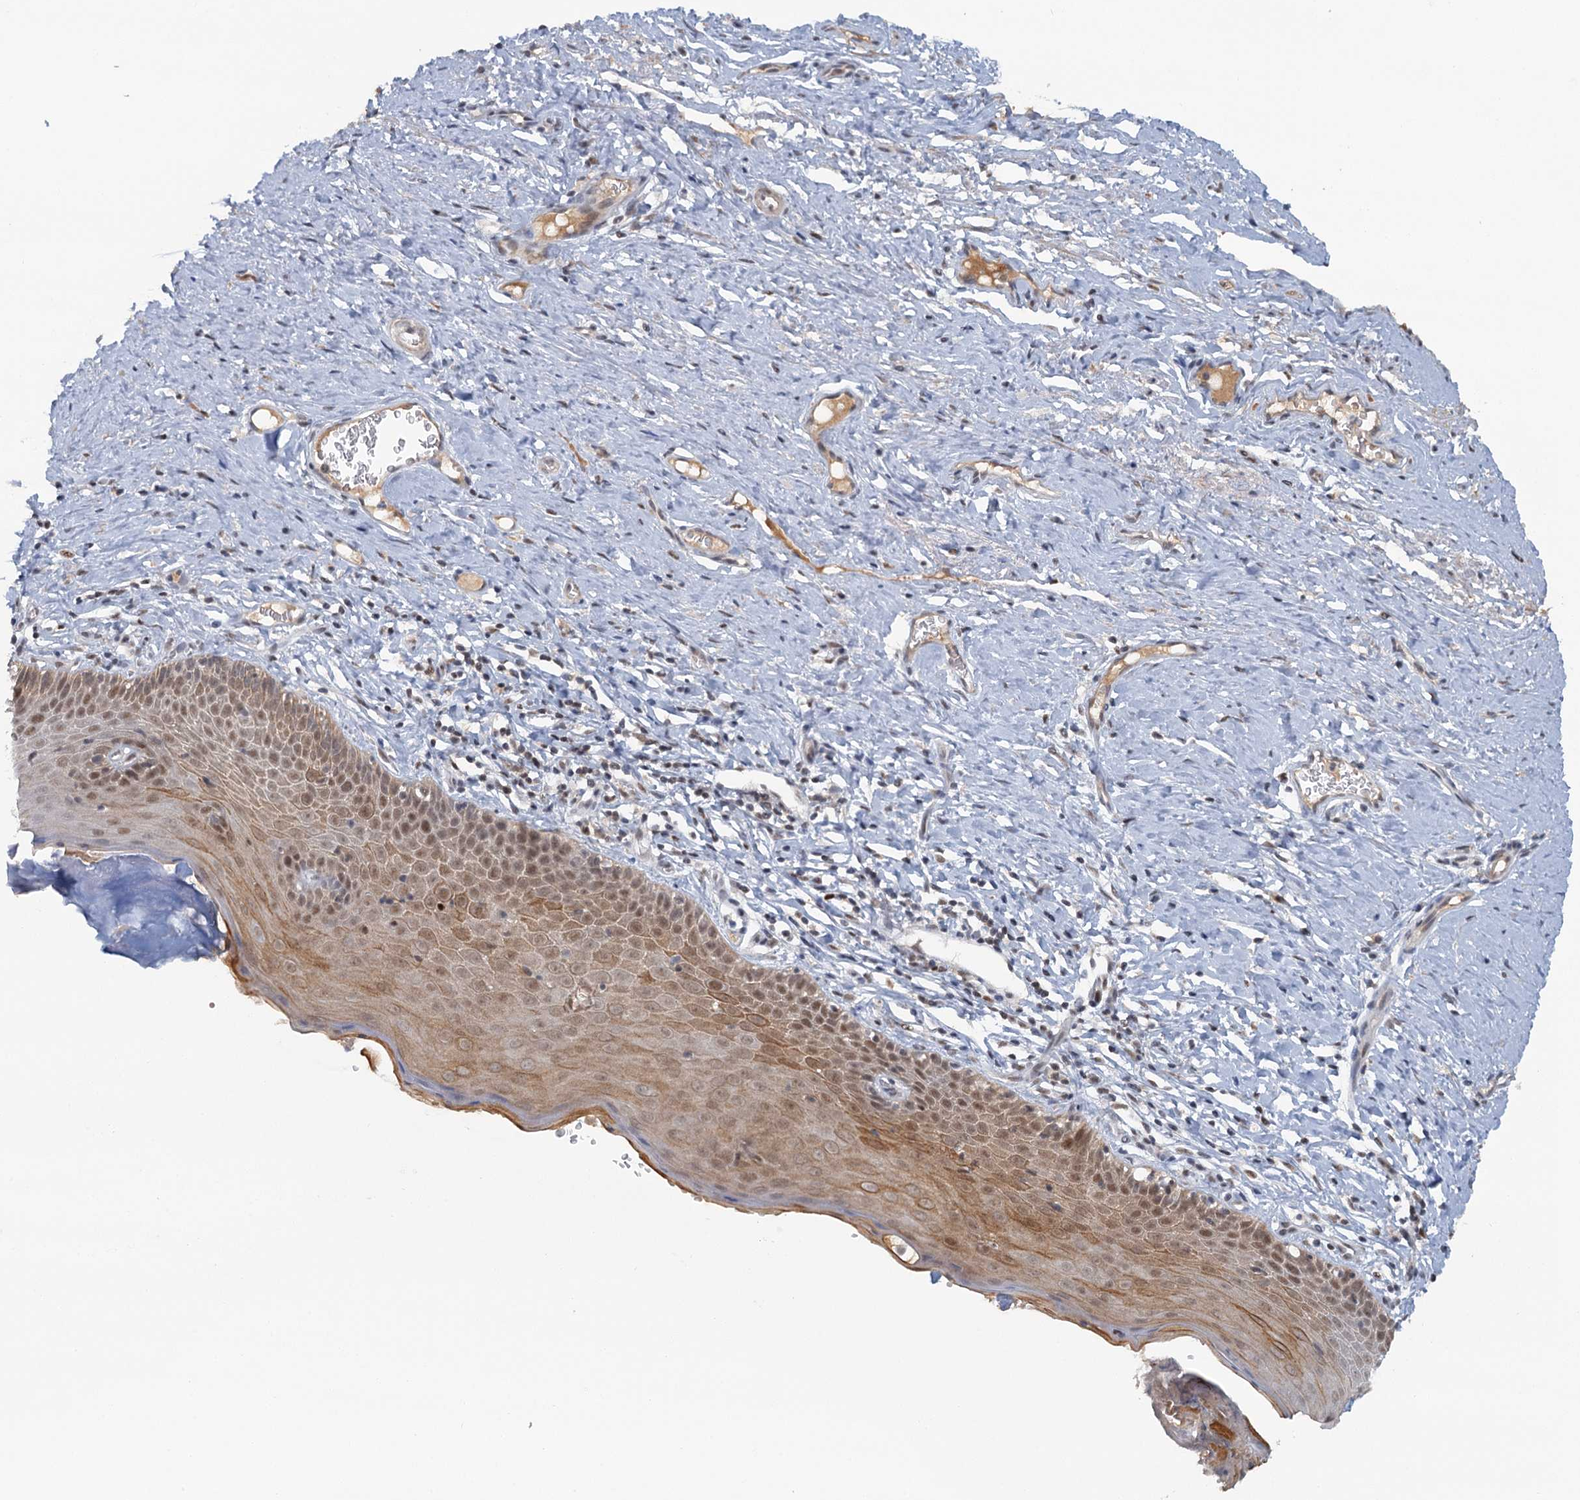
{"staining": {"intensity": "weak", "quantity": "<25%", "location": "cytoplasmic/membranous,nuclear"}, "tissue": "cervix", "cell_type": "Glandular cells", "image_type": "normal", "snomed": [{"axis": "morphology", "description": "Normal tissue, NOS"}, {"axis": "topography", "description": "Cervix"}], "caption": "Immunohistochemistry (IHC) photomicrograph of benign cervix: human cervix stained with DAB (3,3'-diaminobenzidine) exhibits no significant protein staining in glandular cells.", "gene": "GPATCH11", "patient": {"sex": "female", "age": 42}}